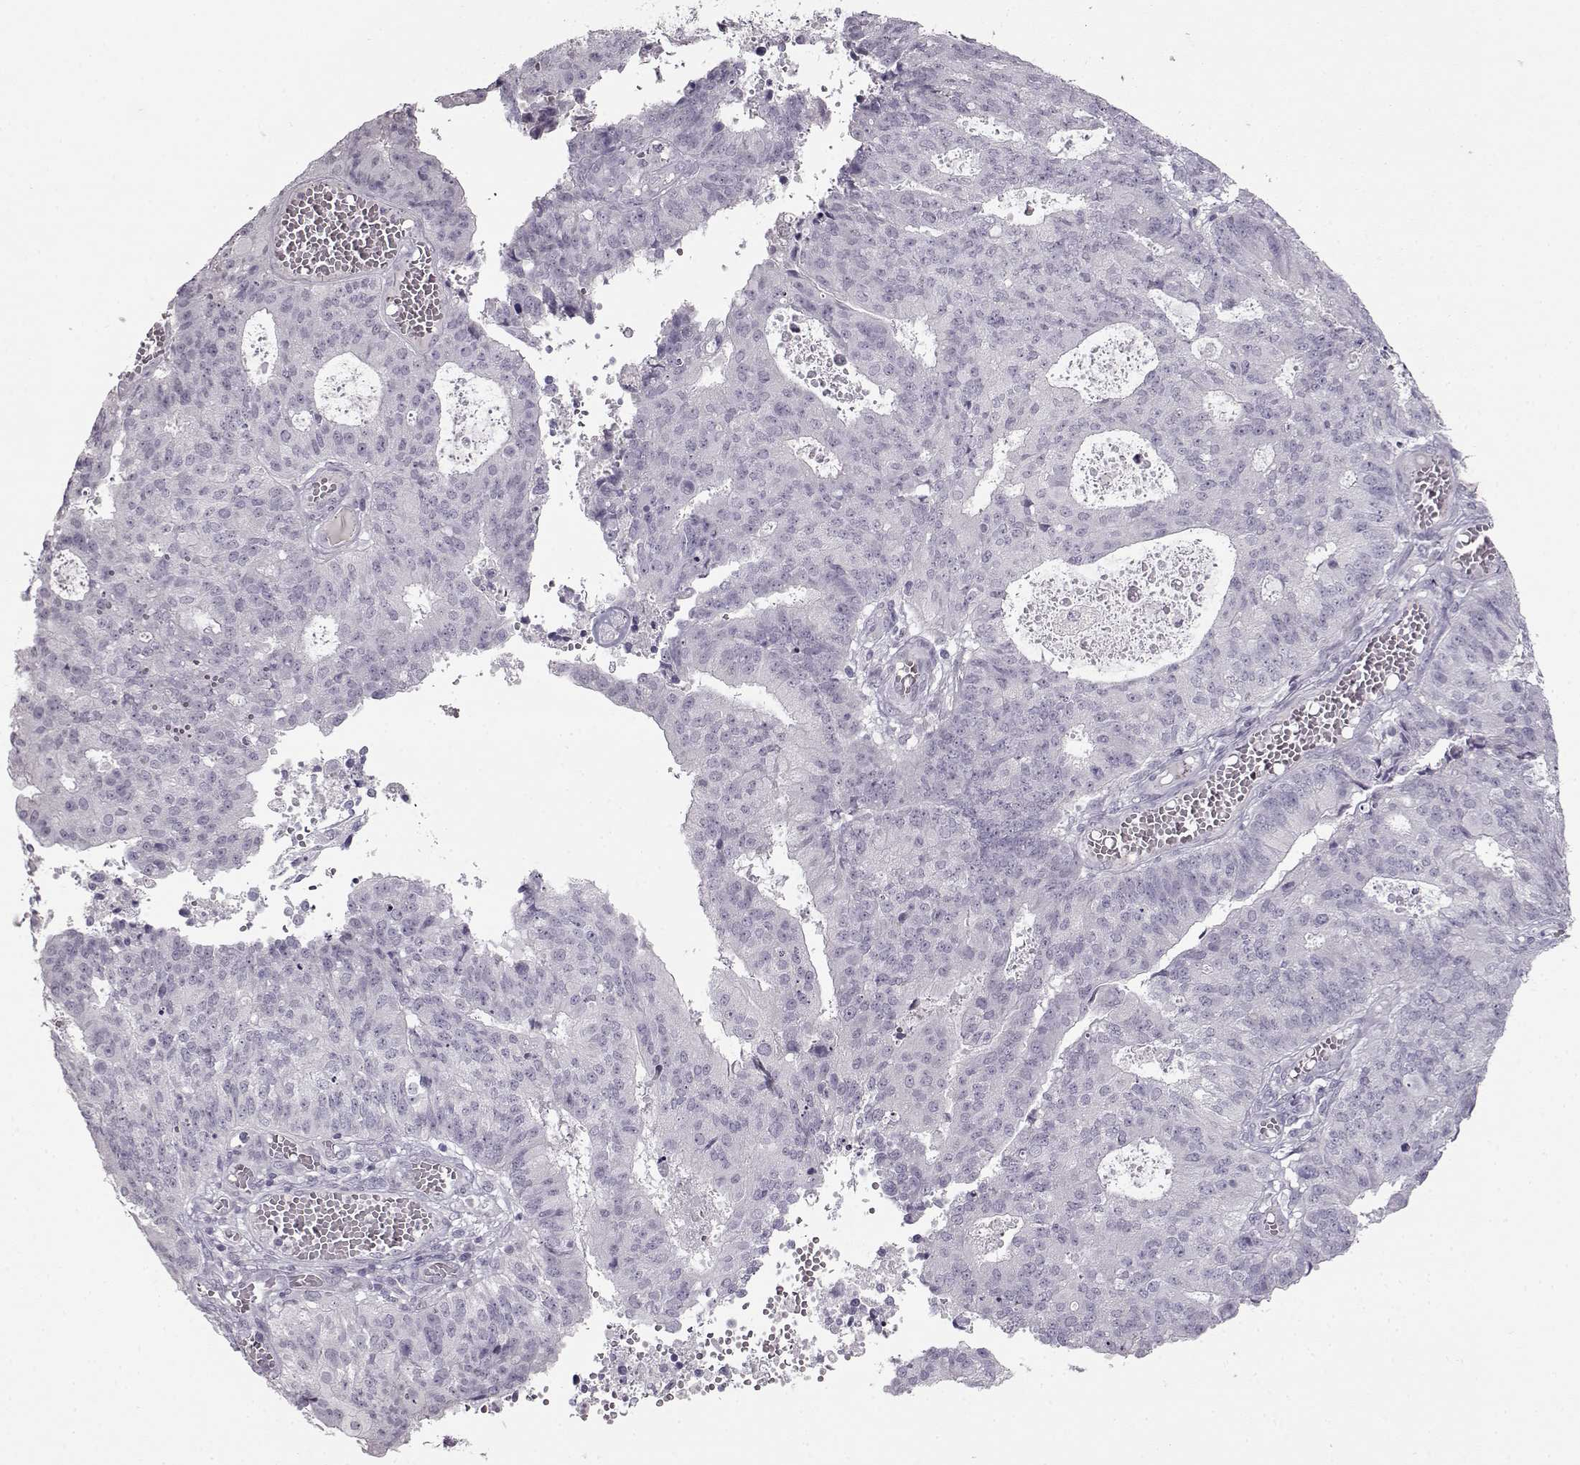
{"staining": {"intensity": "negative", "quantity": "none", "location": "none"}, "tissue": "endometrial cancer", "cell_type": "Tumor cells", "image_type": "cancer", "snomed": [{"axis": "morphology", "description": "Adenocarcinoma, NOS"}, {"axis": "topography", "description": "Endometrium"}], "caption": "DAB immunohistochemical staining of endometrial cancer (adenocarcinoma) exhibits no significant staining in tumor cells.", "gene": "FSHB", "patient": {"sex": "female", "age": 82}}